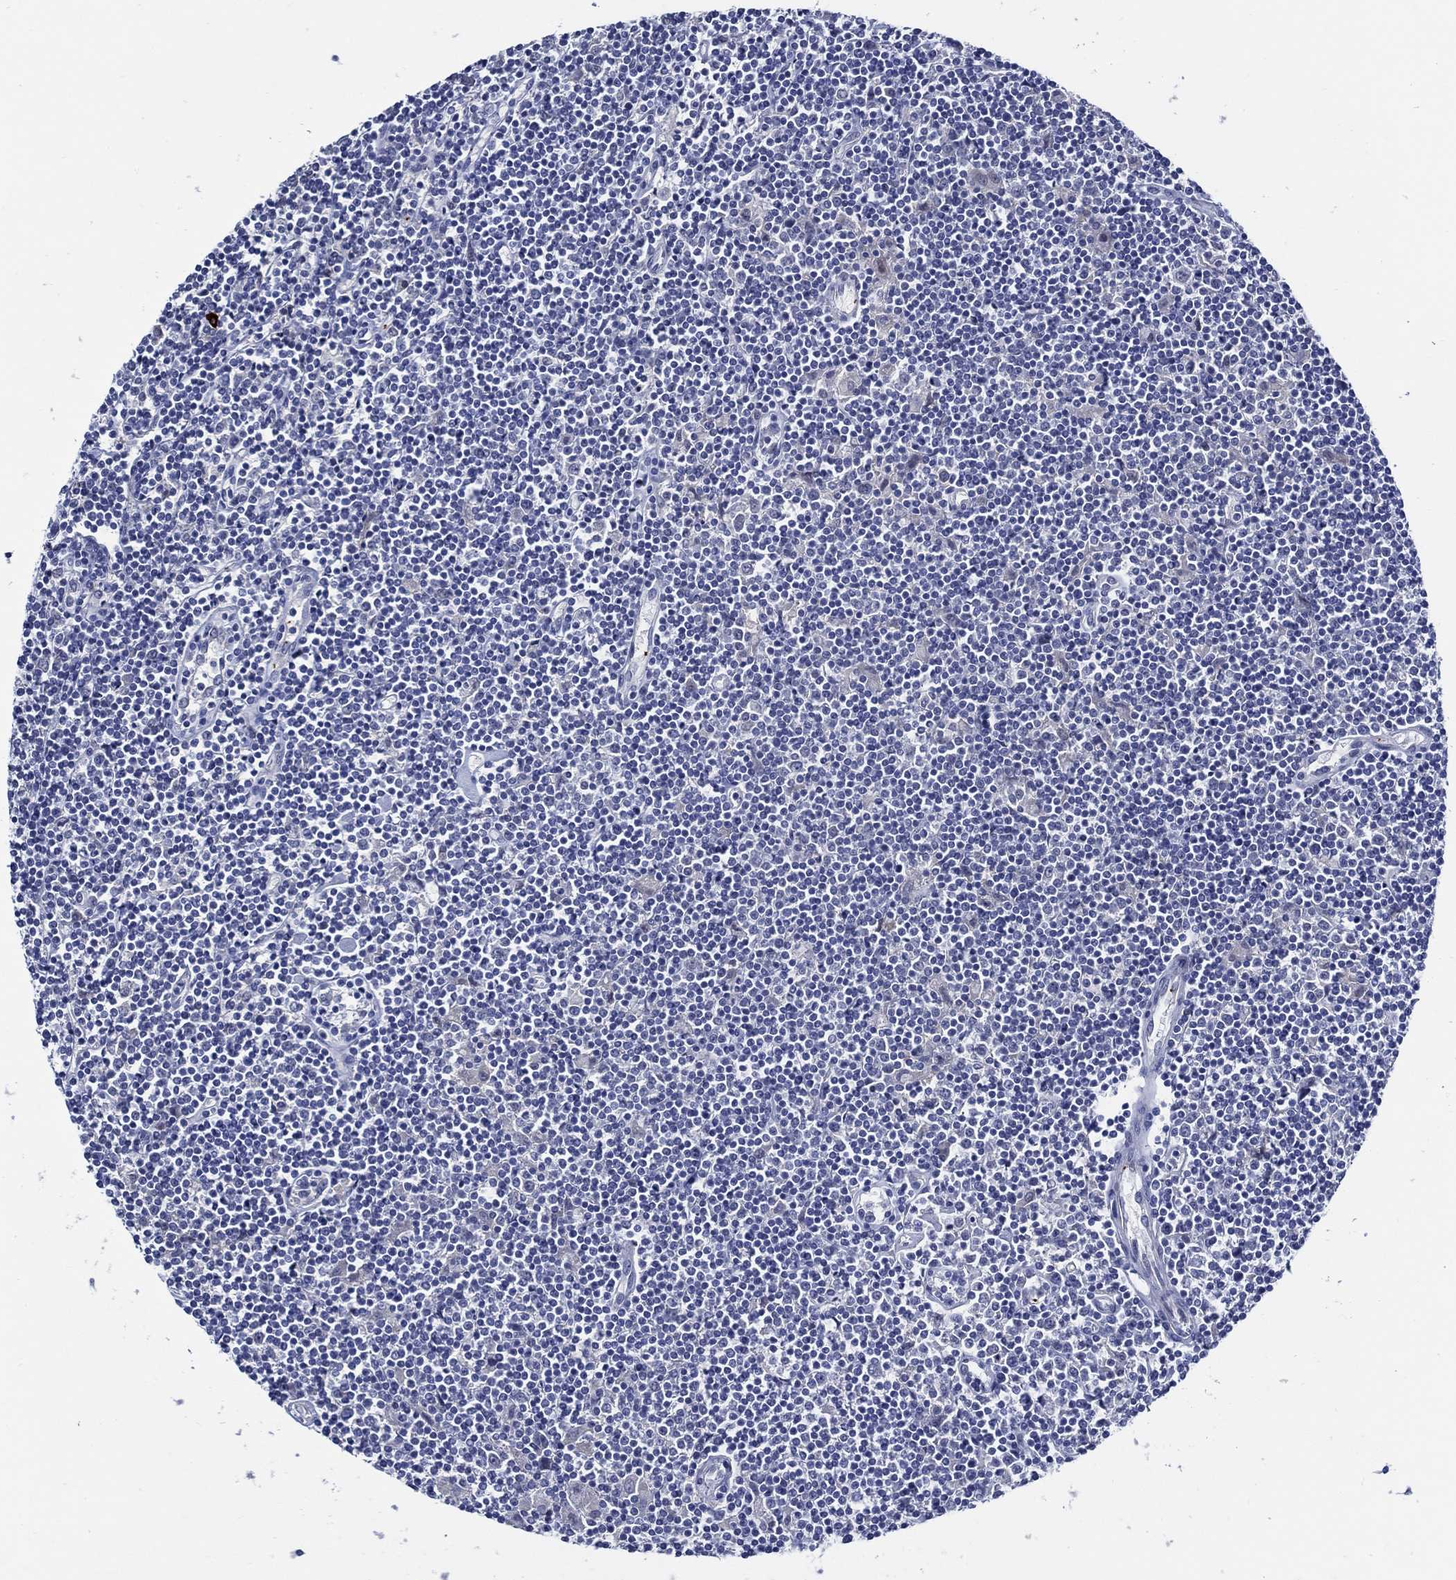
{"staining": {"intensity": "negative", "quantity": "none", "location": "none"}, "tissue": "lymphoma", "cell_type": "Tumor cells", "image_type": "cancer", "snomed": [{"axis": "morphology", "description": "Hodgkin's disease, NOS"}, {"axis": "topography", "description": "Lymph node"}], "caption": "An IHC micrograph of Hodgkin's disease is shown. There is no staining in tumor cells of Hodgkin's disease.", "gene": "ALOX12", "patient": {"sex": "male", "age": 40}}